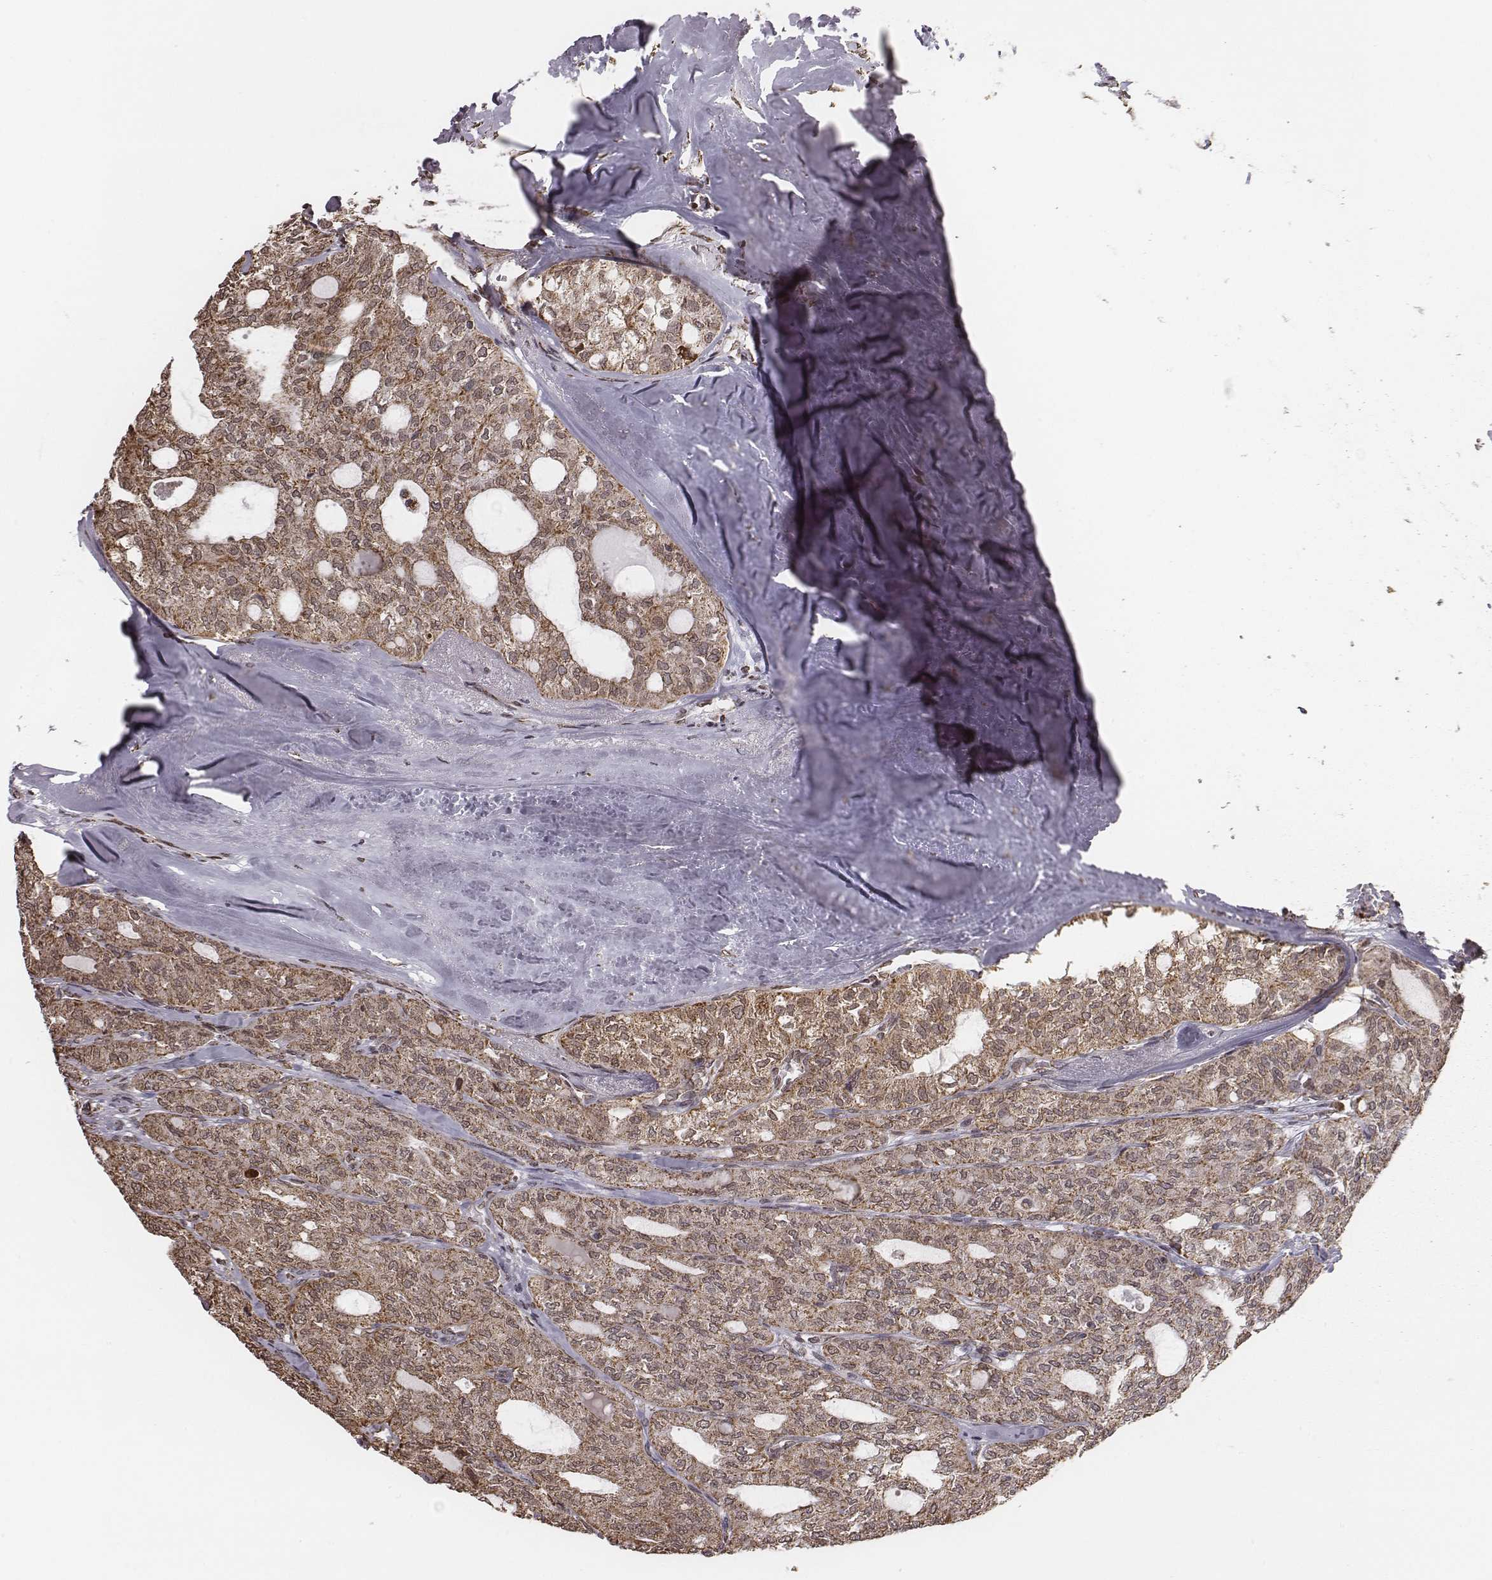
{"staining": {"intensity": "moderate", "quantity": ">75%", "location": "cytoplasmic/membranous"}, "tissue": "thyroid cancer", "cell_type": "Tumor cells", "image_type": "cancer", "snomed": [{"axis": "morphology", "description": "Follicular adenoma carcinoma, NOS"}, {"axis": "topography", "description": "Thyroid gland"}], "caption": "About >75% of tumor cells in thyroid follicular adenoma carcinoma show moderate cytoplasmic/membranous protein positivity as visualized by brown immunohistochemical staining.", "gene": "ACOT2", "patient": {"sex": "male", "age": 75}}